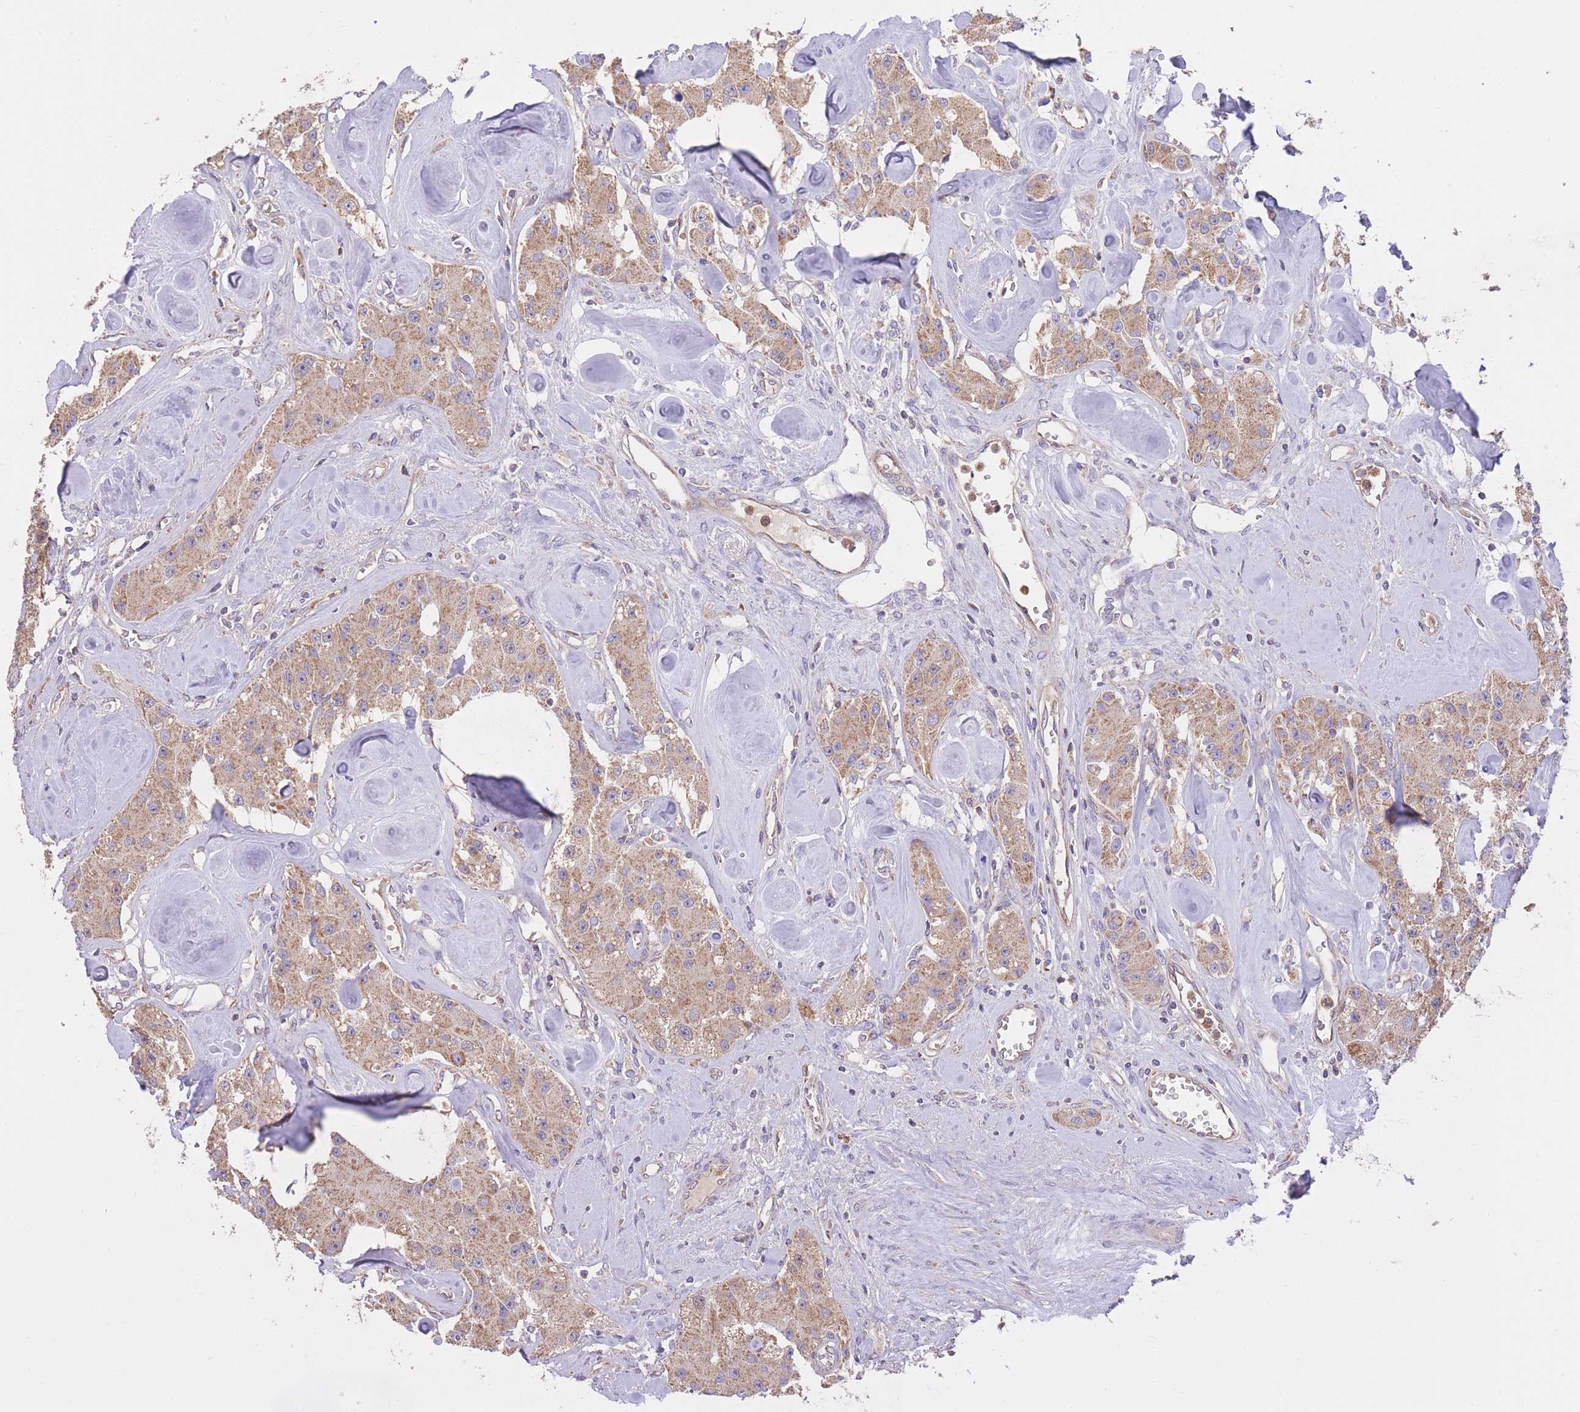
{"staining": {"intensity": "moderate", "quantity": ">75%", "location": "cytoplasmic/membranous"}, "tissue": "carcinoid", "cell_type": "Tumor cells", "image_type": "cancer", "snomed": [{"axis": "morphology", "description": "Carcinoid, malignant, NOS"}, {"axis": "topography", "description": "Pancreas"}], "caption": "Immunohistochemistry (IHC) image of neoplastic tissue: human carcinoid (malignant) stained using immunohistochemistry (IHC) shows medium levels of moderate protein expression localized specifically in the cytoplasmic/membranous of tumor cells, appearing as a cytoplasmic/membranous brown color.", "gene": "PREP", "patient": {"sex": "male", "age": 41}}